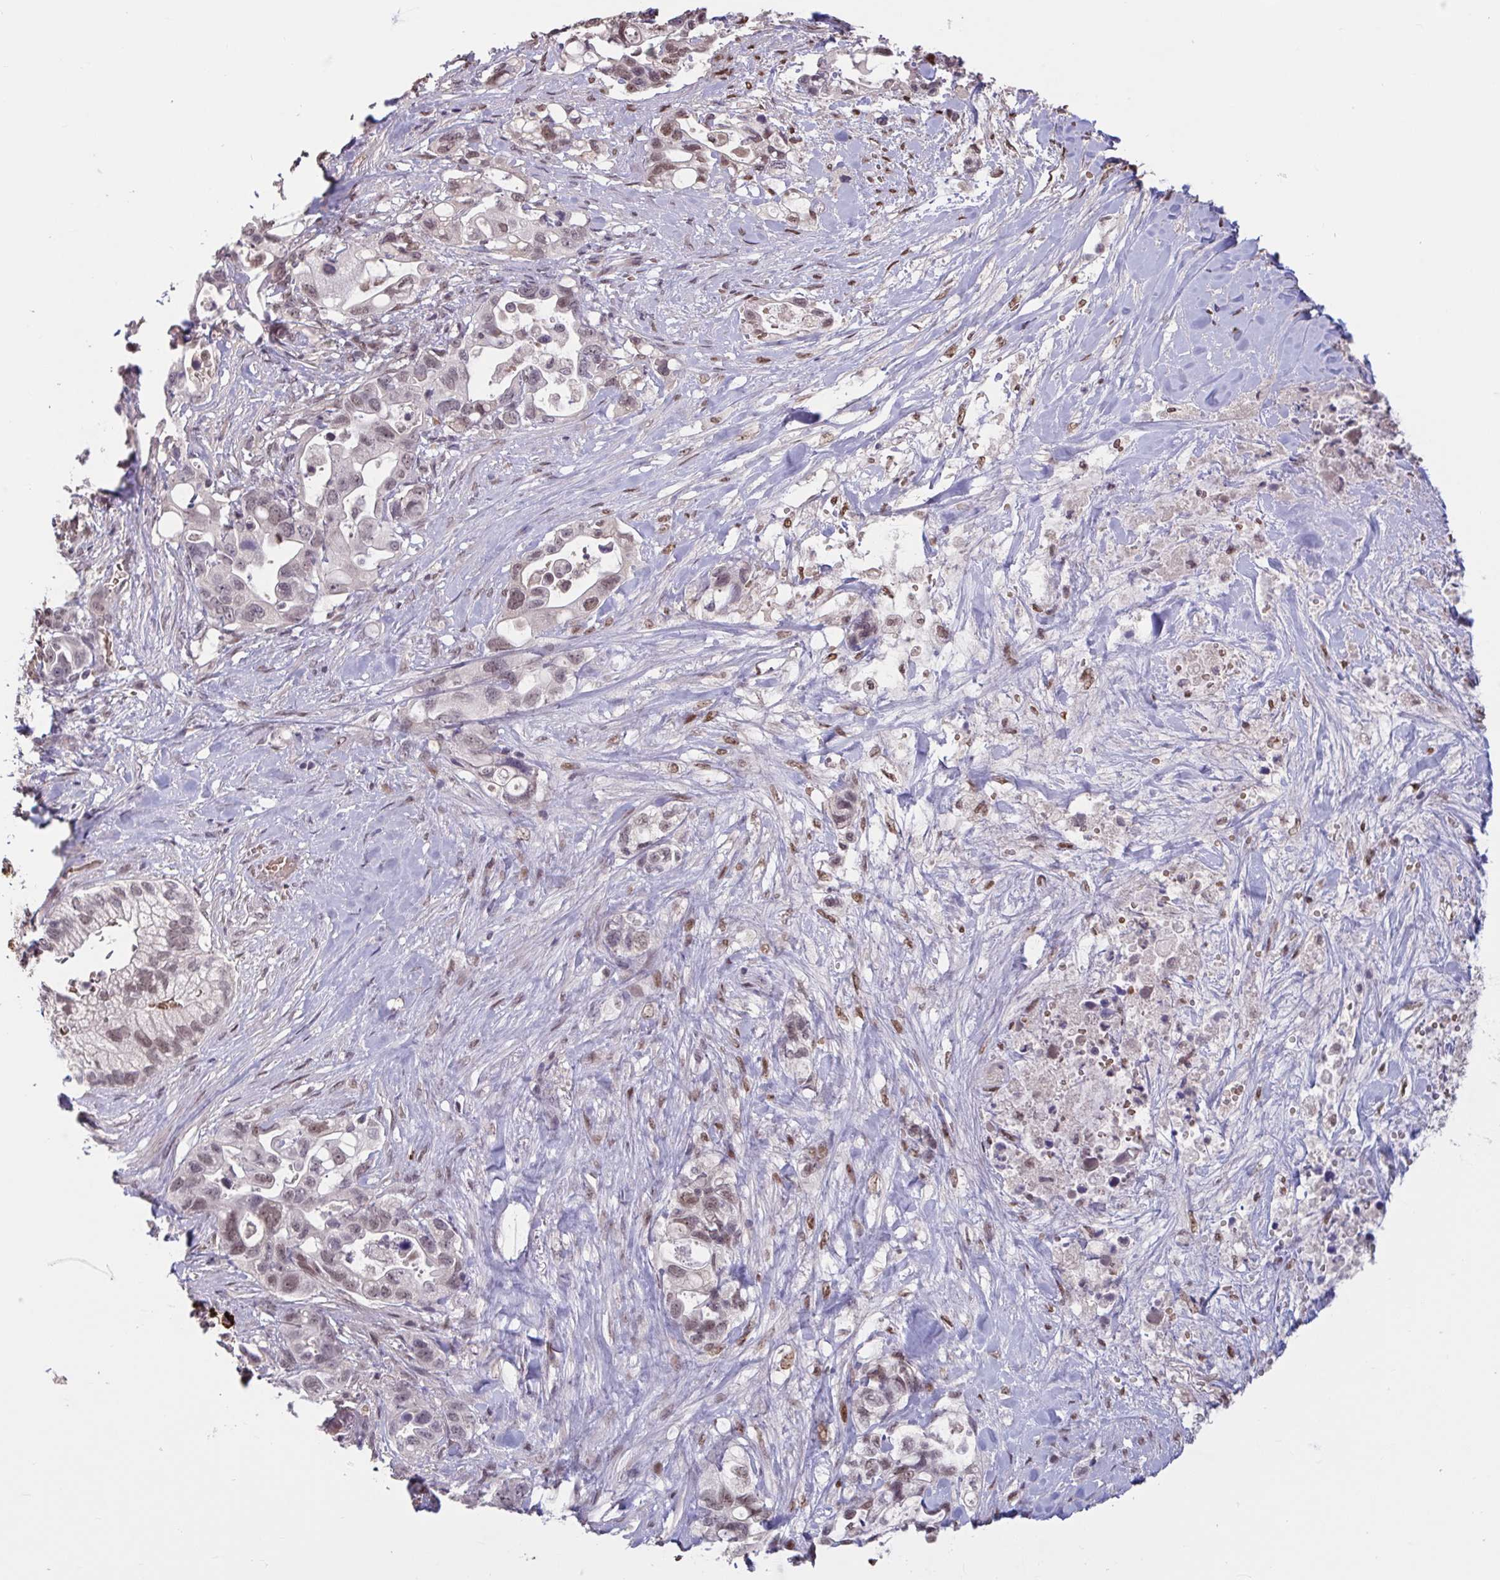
{"staining": {"intensity": "moderate", "quantity": "25%-75%", "location": "nuclear"}, "tissue": "pancreatic cancer", "cell_type": "Tumor cells", "image_type": "cancer", "snomed": [{"axis": "morphology", "description": "Adenocarcinoma, NOS"}, {"axis": "topography", "description": "Pancreas"}], "caption": "Protein expression analysis of human pancreatic adenocarcinoma reveals moderate nuclear staining in about 25%-75% of tumor cells.", "gene": "ZNF414", "patient": {"sex": "female", "age": 72}}